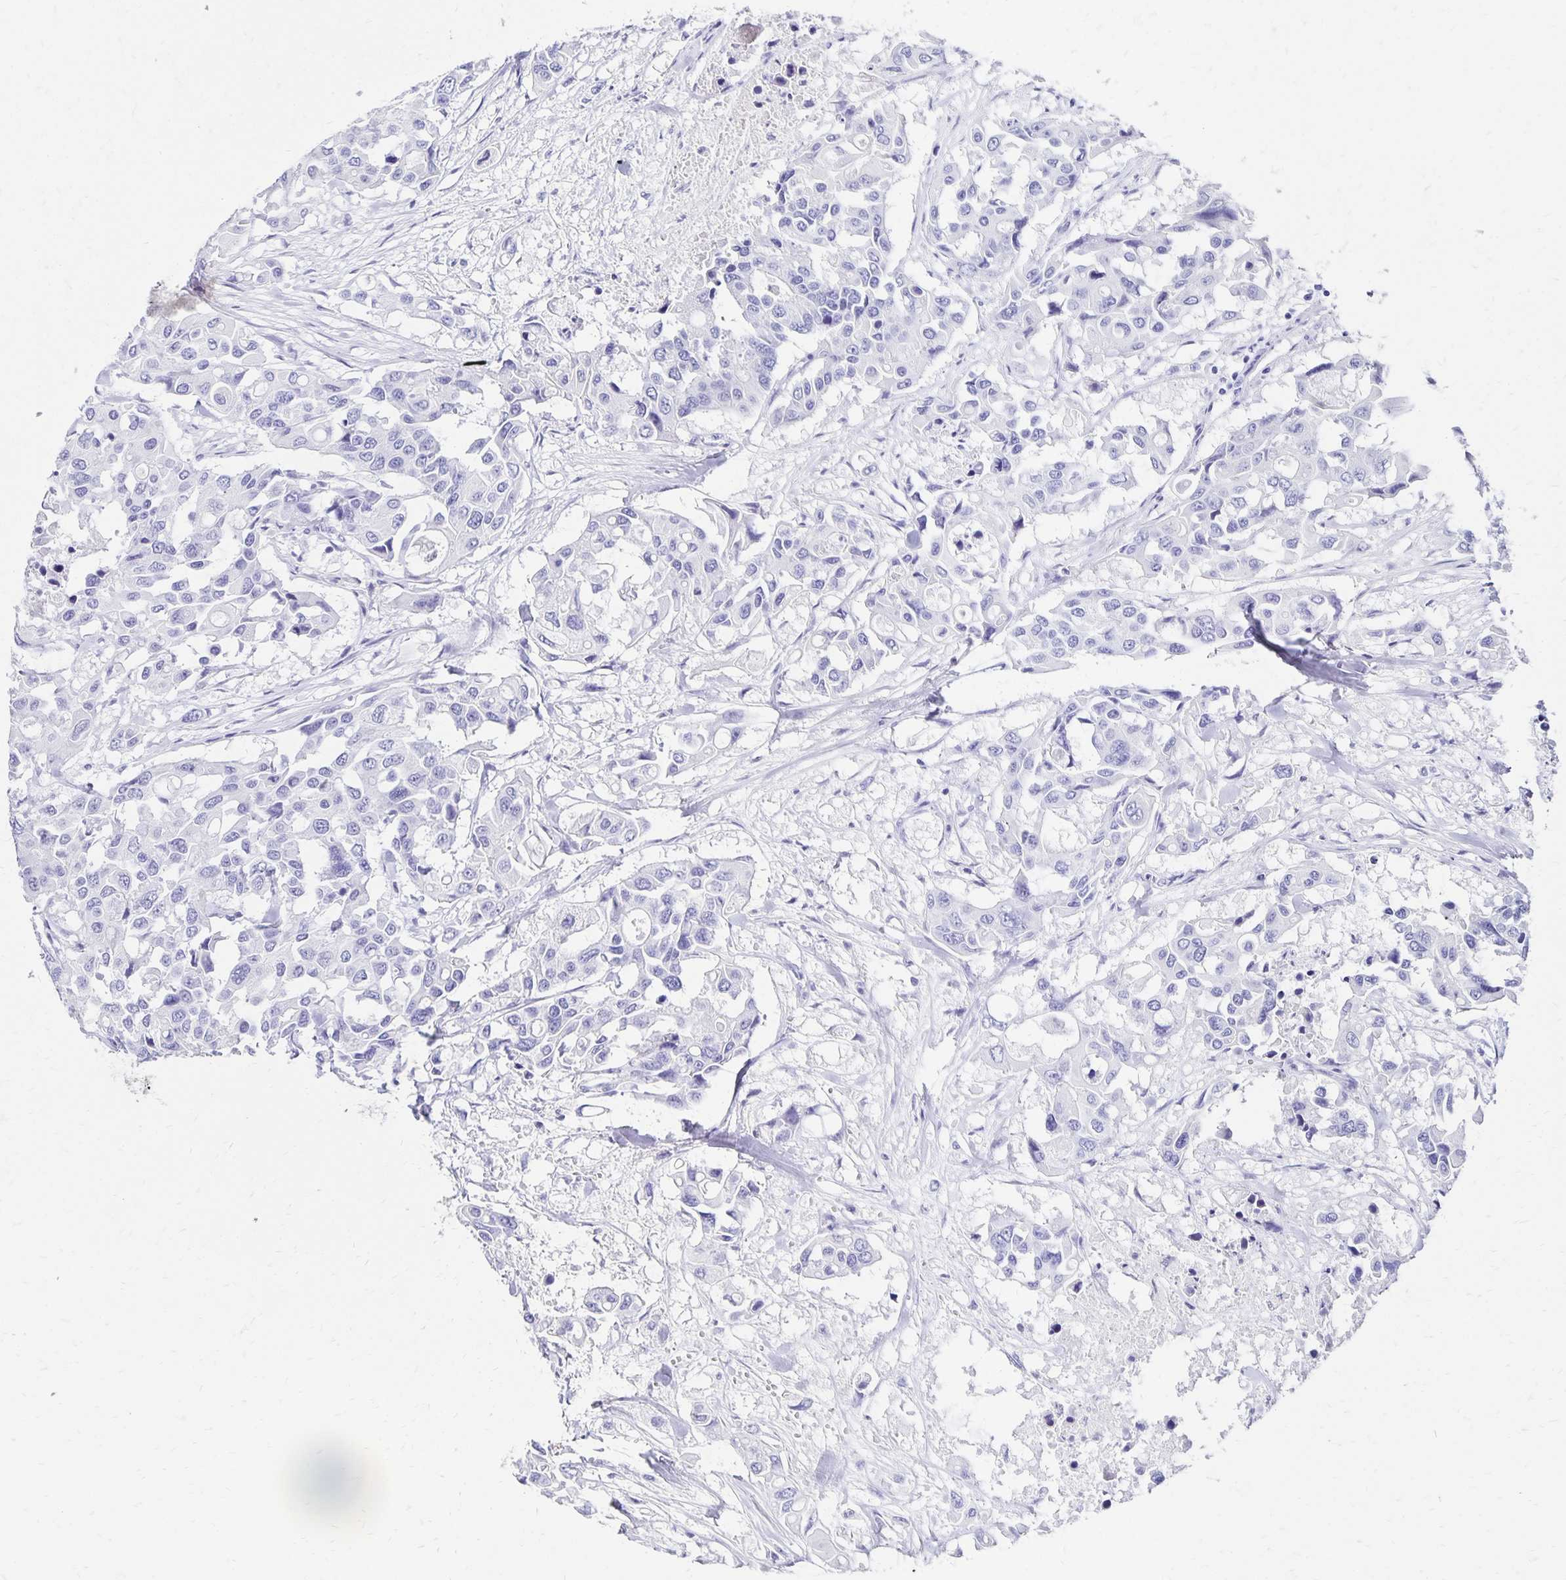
{"staining": {"intensity": "negative", "quantity": "none", "location": "none"}, "tissue": "colorectal cancer", "cell_type": "Tumor cells", "image_type": "cancer", "snomed": [{"axis": "morphology", "description": "Adenocarcinoma, NOS"}, {"axis": "topography", "description": "Colon"}], "caption": "Immunohistochemistry micrograph of adenocarcinoma (colorectal) stained for a protein (brown), which reveals no staining in tumor cells.", "gene": "DYNLT4", "patient": {"sex": "male", "age": 77}}